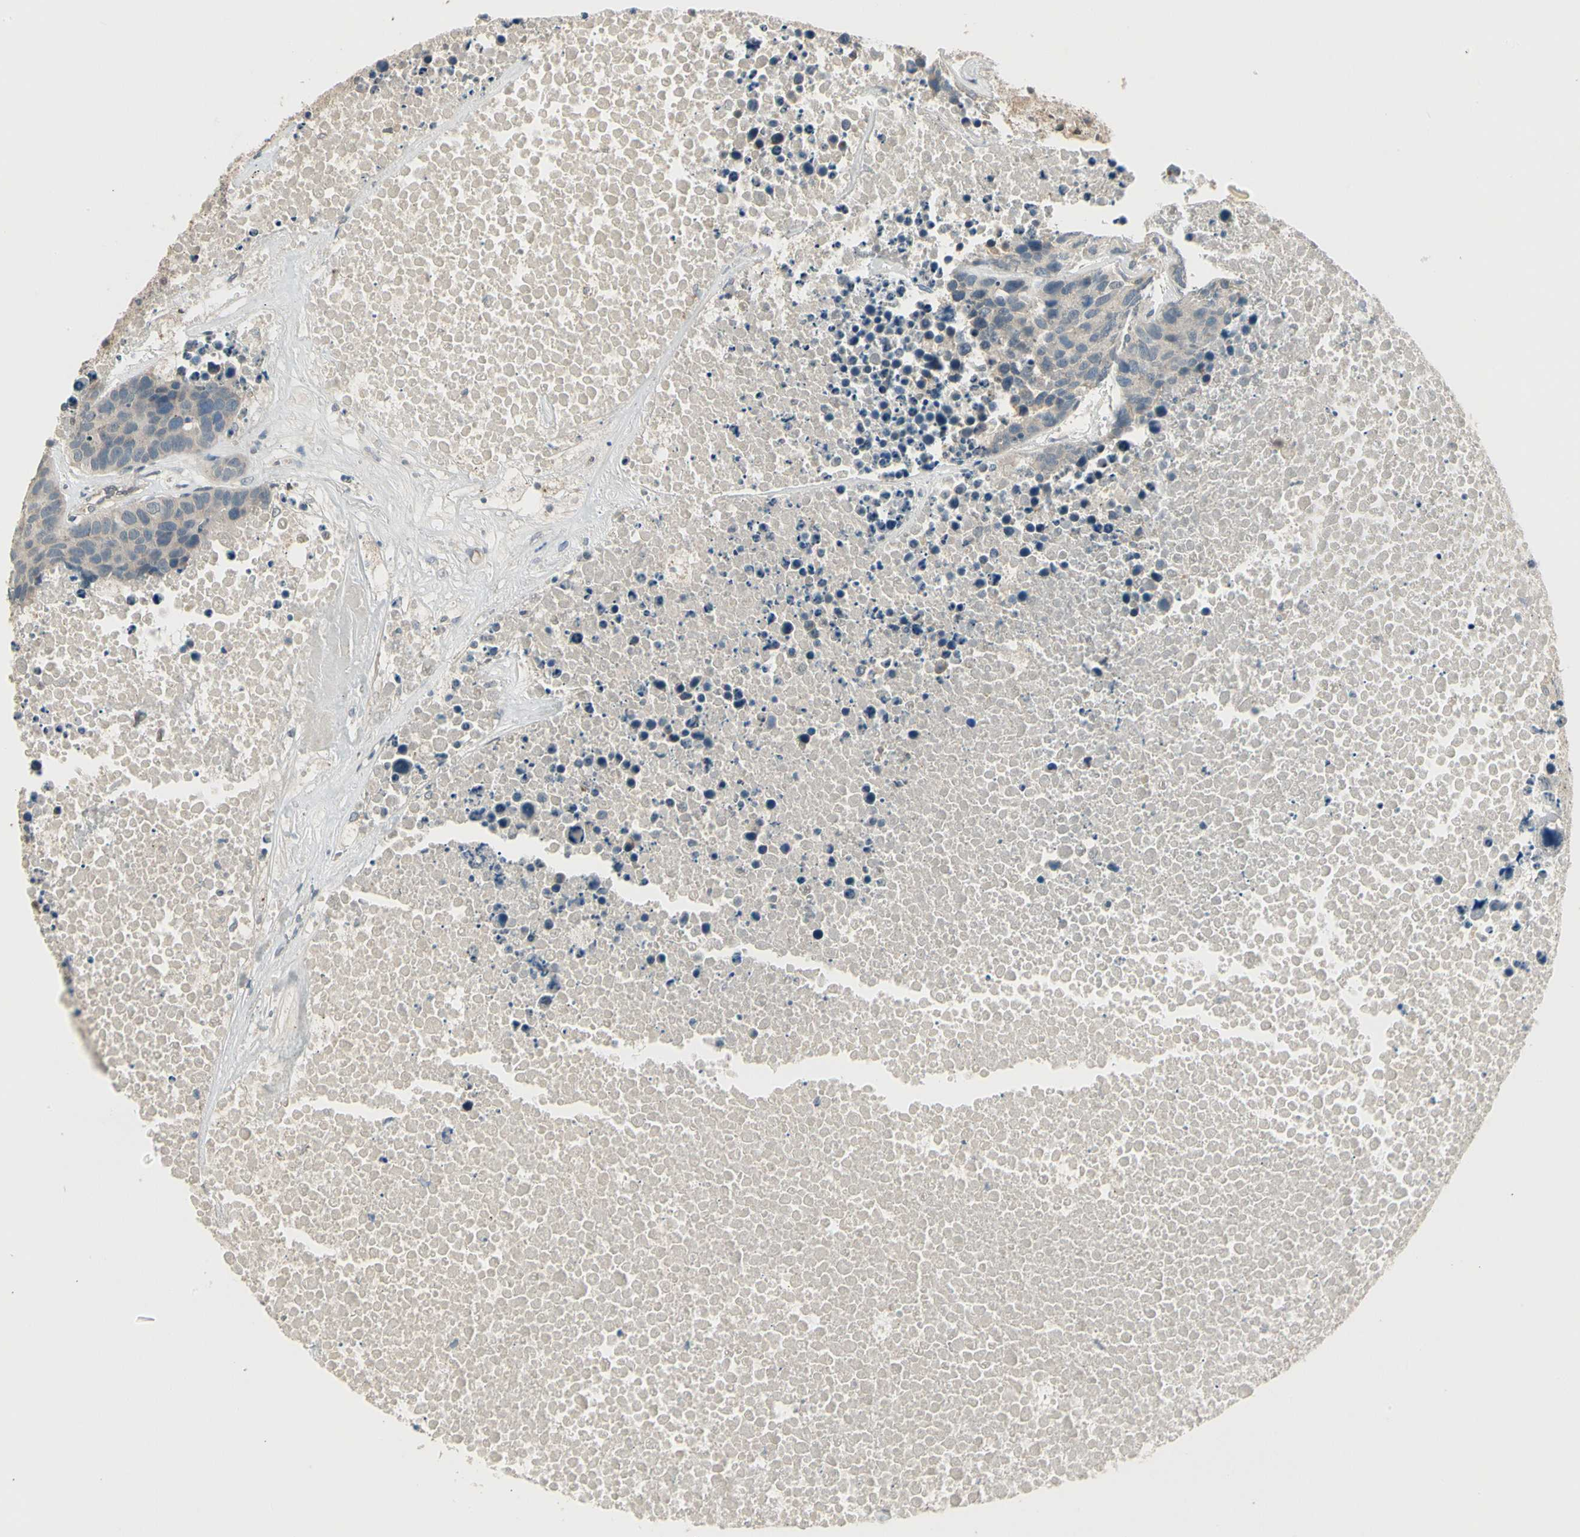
{"staining": {"intensity": "negative", "quantity": "none", "location": "none"}, "tissue": "carcinoid", "cell_type": "Tumor cells", "image_type": "cancer", "snomed": [{"axis": "morphology", "description": "Carcinoid, malignant, NOS"}, {"axis": "topography", "description": "Lung"}], "caption": "An image of human carcinoid (malignant) is negative for staining in tumor cells.", "gene": "PCDHB15", "patient": {"sex": "male", "age": 60}}